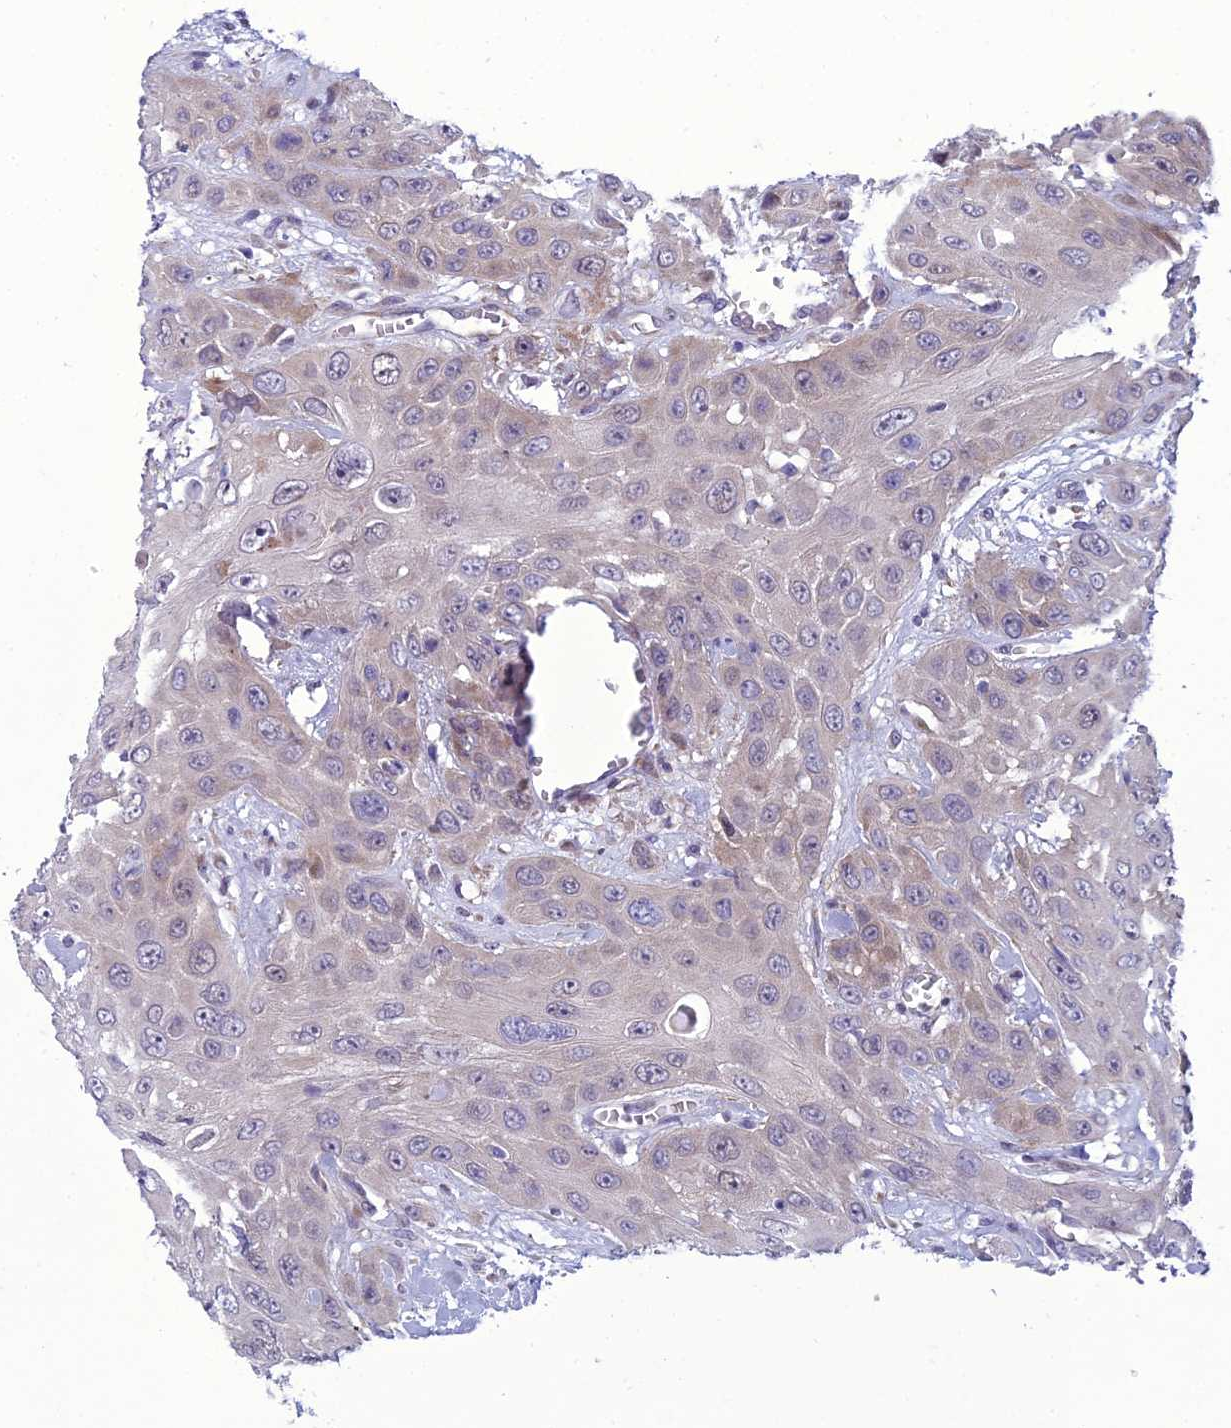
{"staining": {"intensity": "moderate", "quantity": "25%-75%", "location": "cytoplasmic/membranous"}, "tissue": "head and neck cancer", "cell_type": "Tumor cells", "image_type": "cancer", "snomed": [{"axis": "morphology", "description": "Squamous cell carcinoma, NOS"}, {"axis": "topography", "description": "Head-Neck"}], "caption": "Squamous cell carcinoma (head and neck) was stained to show a protein in brown. There is medium levels of moderate cytoplasmic/membranous staining in about 25%-75% of tumor cells.", "gene": "GAB4", "patient": {"sex": "male", "age": 81}}